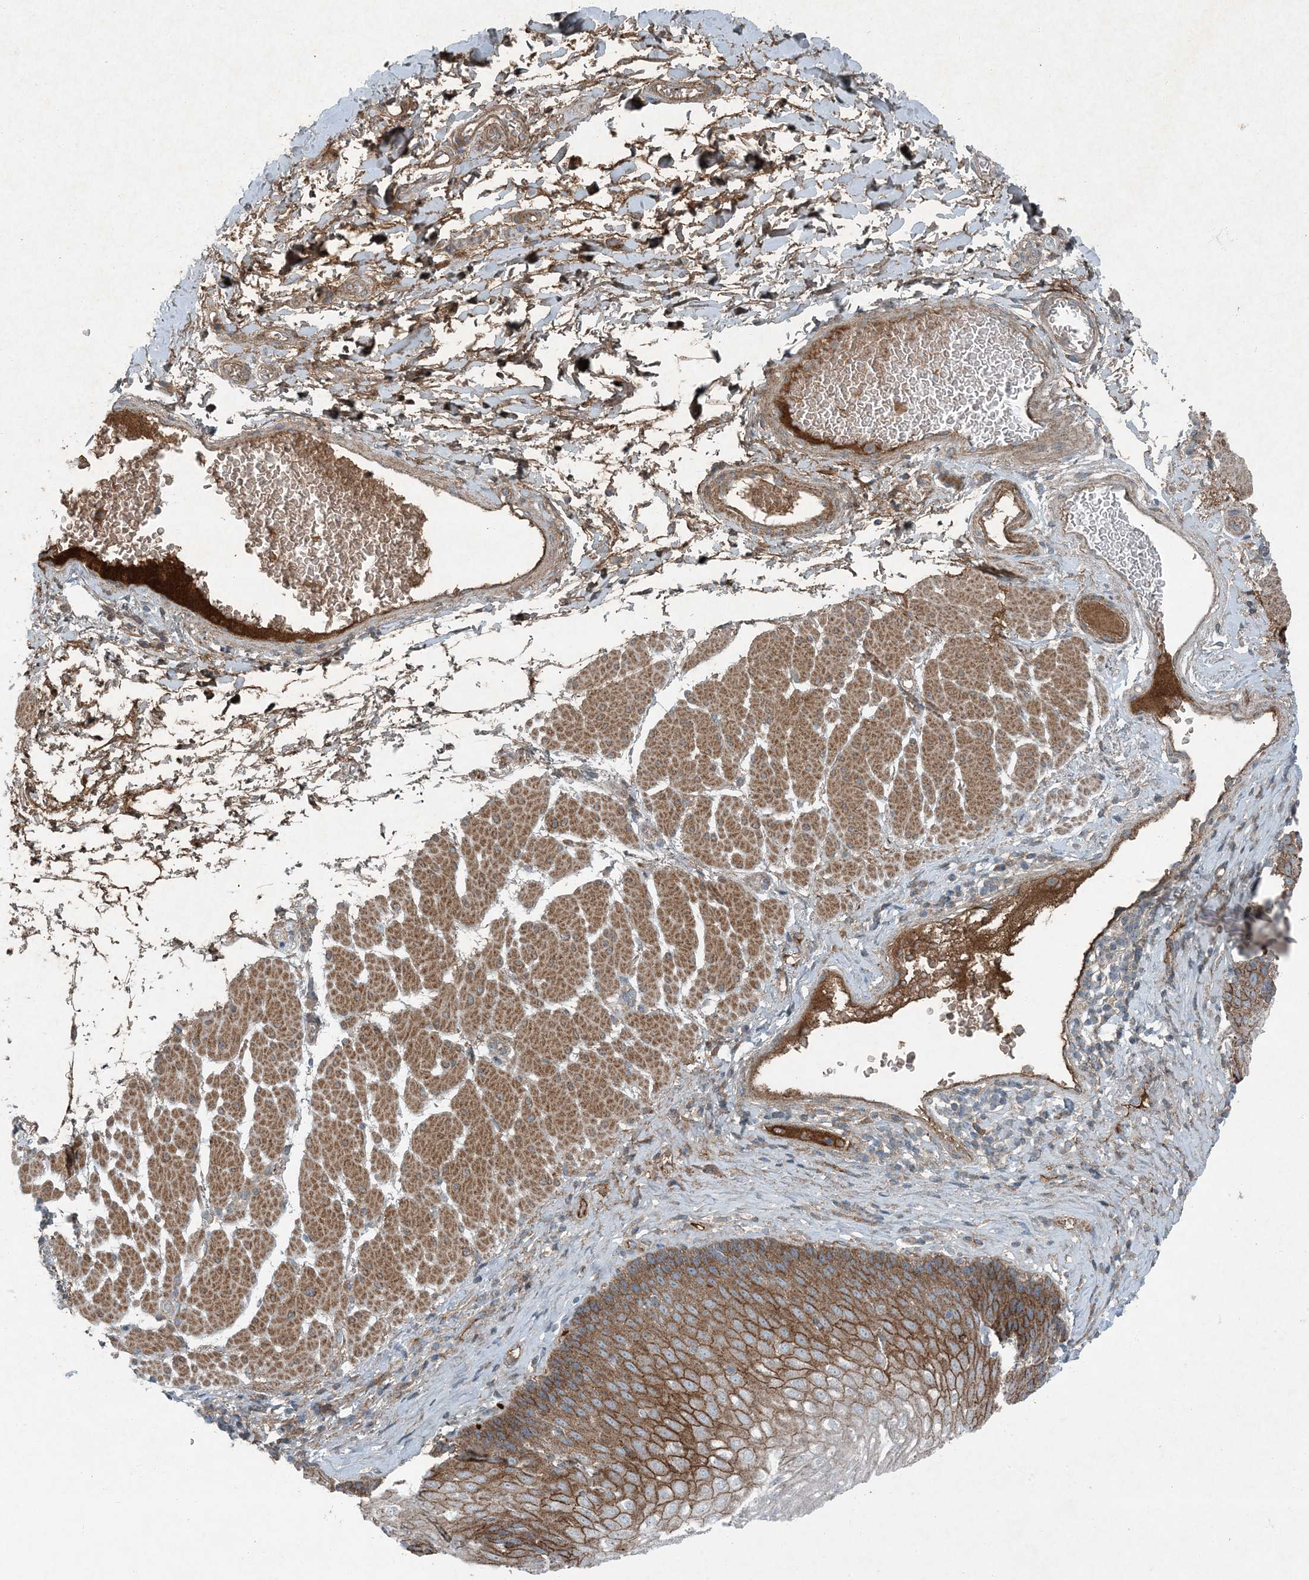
{"staining": {"intensity": "moderate", "quantity": ">75%", "location": "cytoplasmic/membranous"}, "tissue": "esophagus", "cell_type": "Squamous epithelial cells", "image_type": "normal", "snomed": [{"axis": "morphology", "description": "Normal tissue, NOS"}, {"axis": "topography", "description": "Esophagus"}], "caption": "Immunohistochemistry (IHC) micrograph of unremarkable esophagus: esophagus stained using immunohistochemistry (IHC) demonstrates medium levels of moderate protein expression localized specifically in the cytoplasmic/membranous of squamous epithelial cells, appearing as a cytoplasmic/membranous brown color.", "gene": "APOM", "patient": {"sex": "female", "age": 66}}